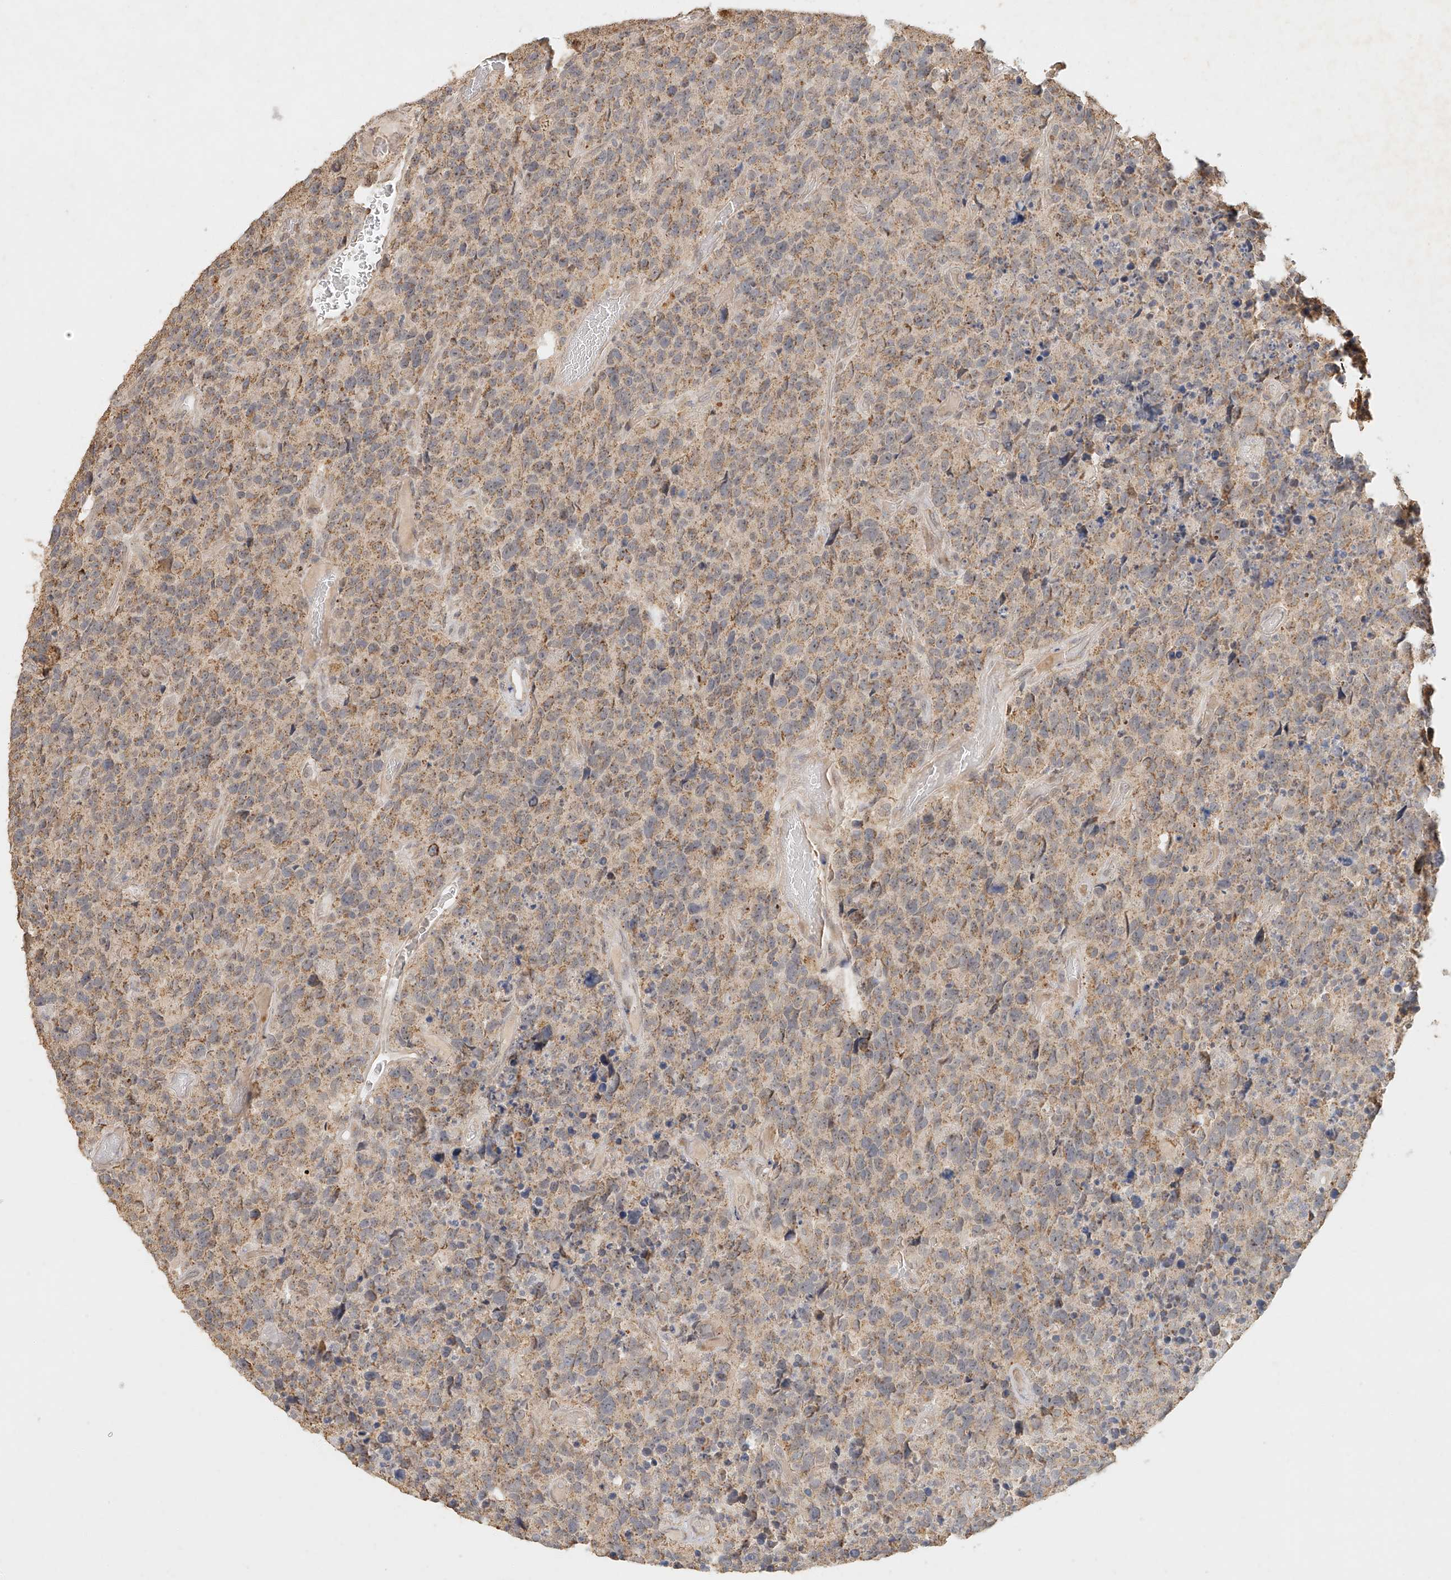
{"staining": {"intensity": "moderate", "quantity": ">75%", "location": "cytoplasmic/membranous"}, "tissue": "glioma", "cell_type": "Tumor cells", "image_type": "cancer", "snomed": [{"axis": "morphology", "description": "Glioma, malignant, High grade"}, {"axis": "topography", "description": "Brain"}], "caption": "Moderate cytoplasmic/membranous positivity for a protein is identified in approximately >75% of tumor cells of malignant high-grade glioma using immunohistochemistry.", "gene": "CXorf58", "patient": {"sex": "male", "age": 69}}